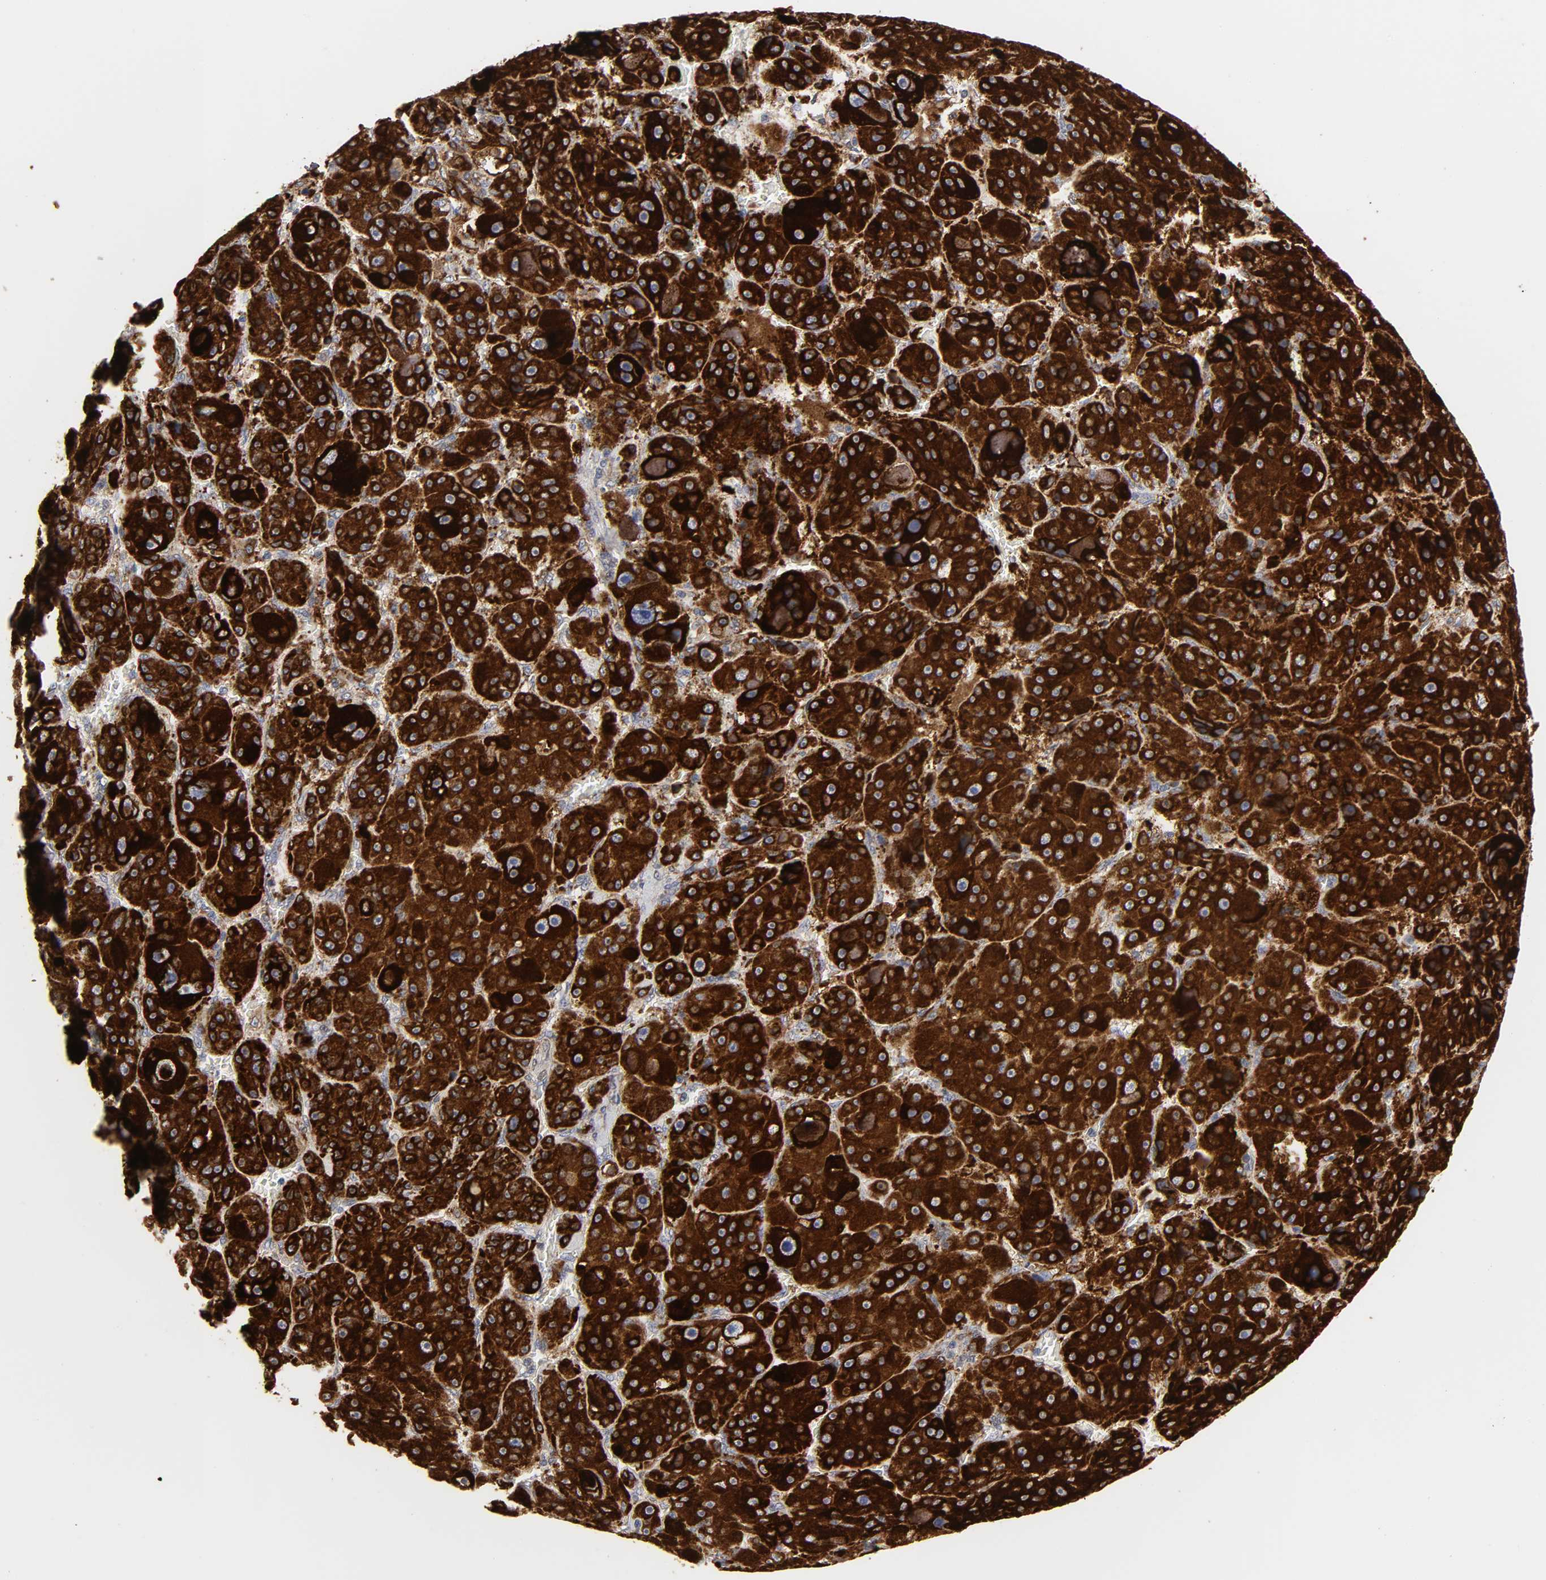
{"staining": {"intensity": "strong", "quantity": ">75%", "location": "cytoplasmic/membranous"}, "tissue": "liver cancer", "cell_type": "Tumor cells", "image_type": "cancer", "snomed": [{"axis": "morphology", "description": "Carcinoma, Hepatocellular, NOS"}, {"axis": "topography", "description": "Liver"}], "caption": "Liver hepatocellular carcinoma stained for a protein exhibits strong cytoplasmic/membranous positivity in tumor cells.", "gene": "POR", "patient": {"sex": "male", "age": 76}}